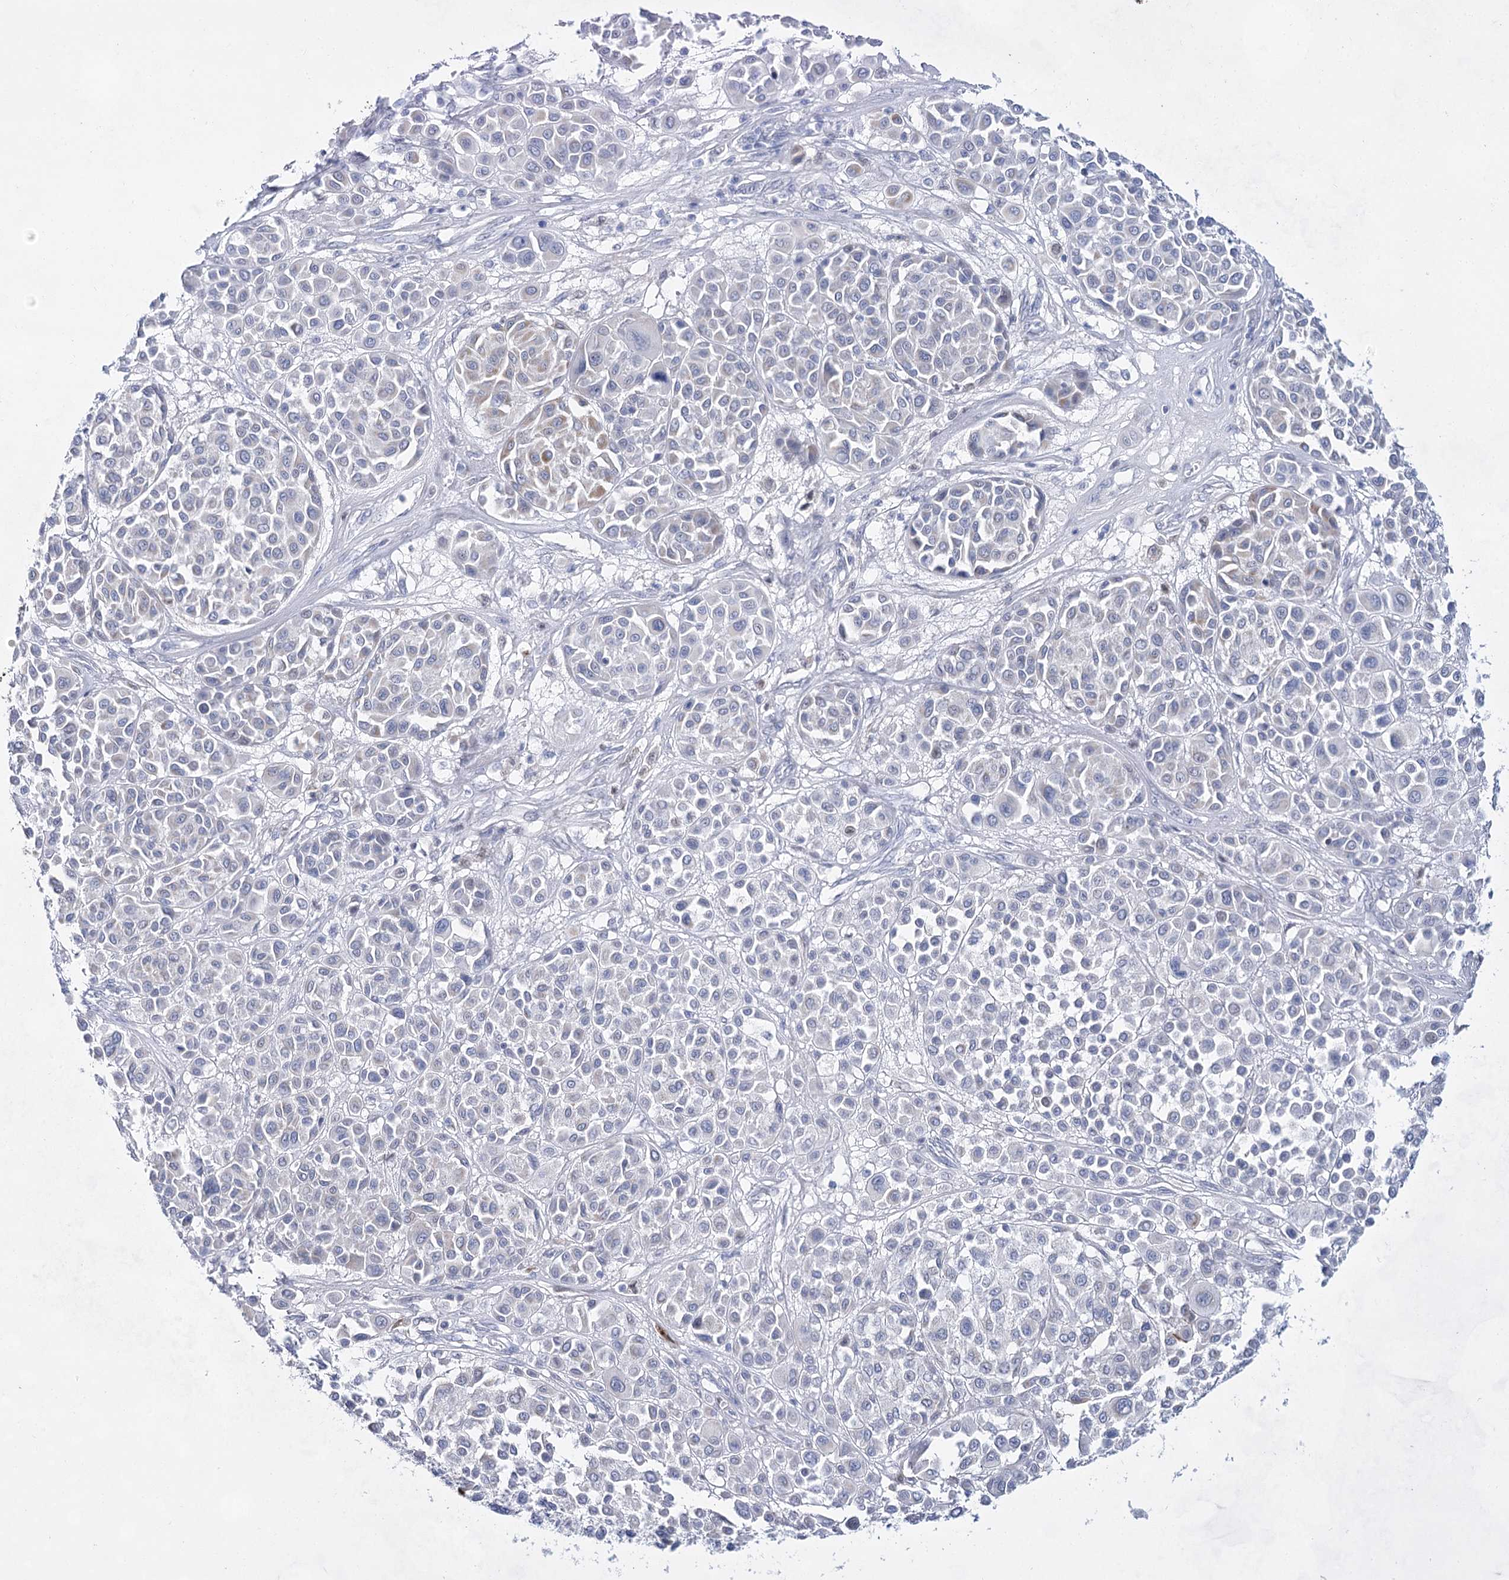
{"staining": {"intensity": "negative", "quantity": "none", "location": "none"}, "tissue": "melanoma", "cell_type": "Tumor cells", "image_type": "cancer", "snomed": [{"axis": "morphology", "description": "Malignant melanoma, Metastatic site"}, {"axis": "topography", "description": "Soft tissue"}], "caption": "Immunohistochemical staining of human malignant melanoma (metastatic site) reveals no significant staining in tumor cells.", "gene": "BPHL", "patient": {"sex": "male", "age": 41}}